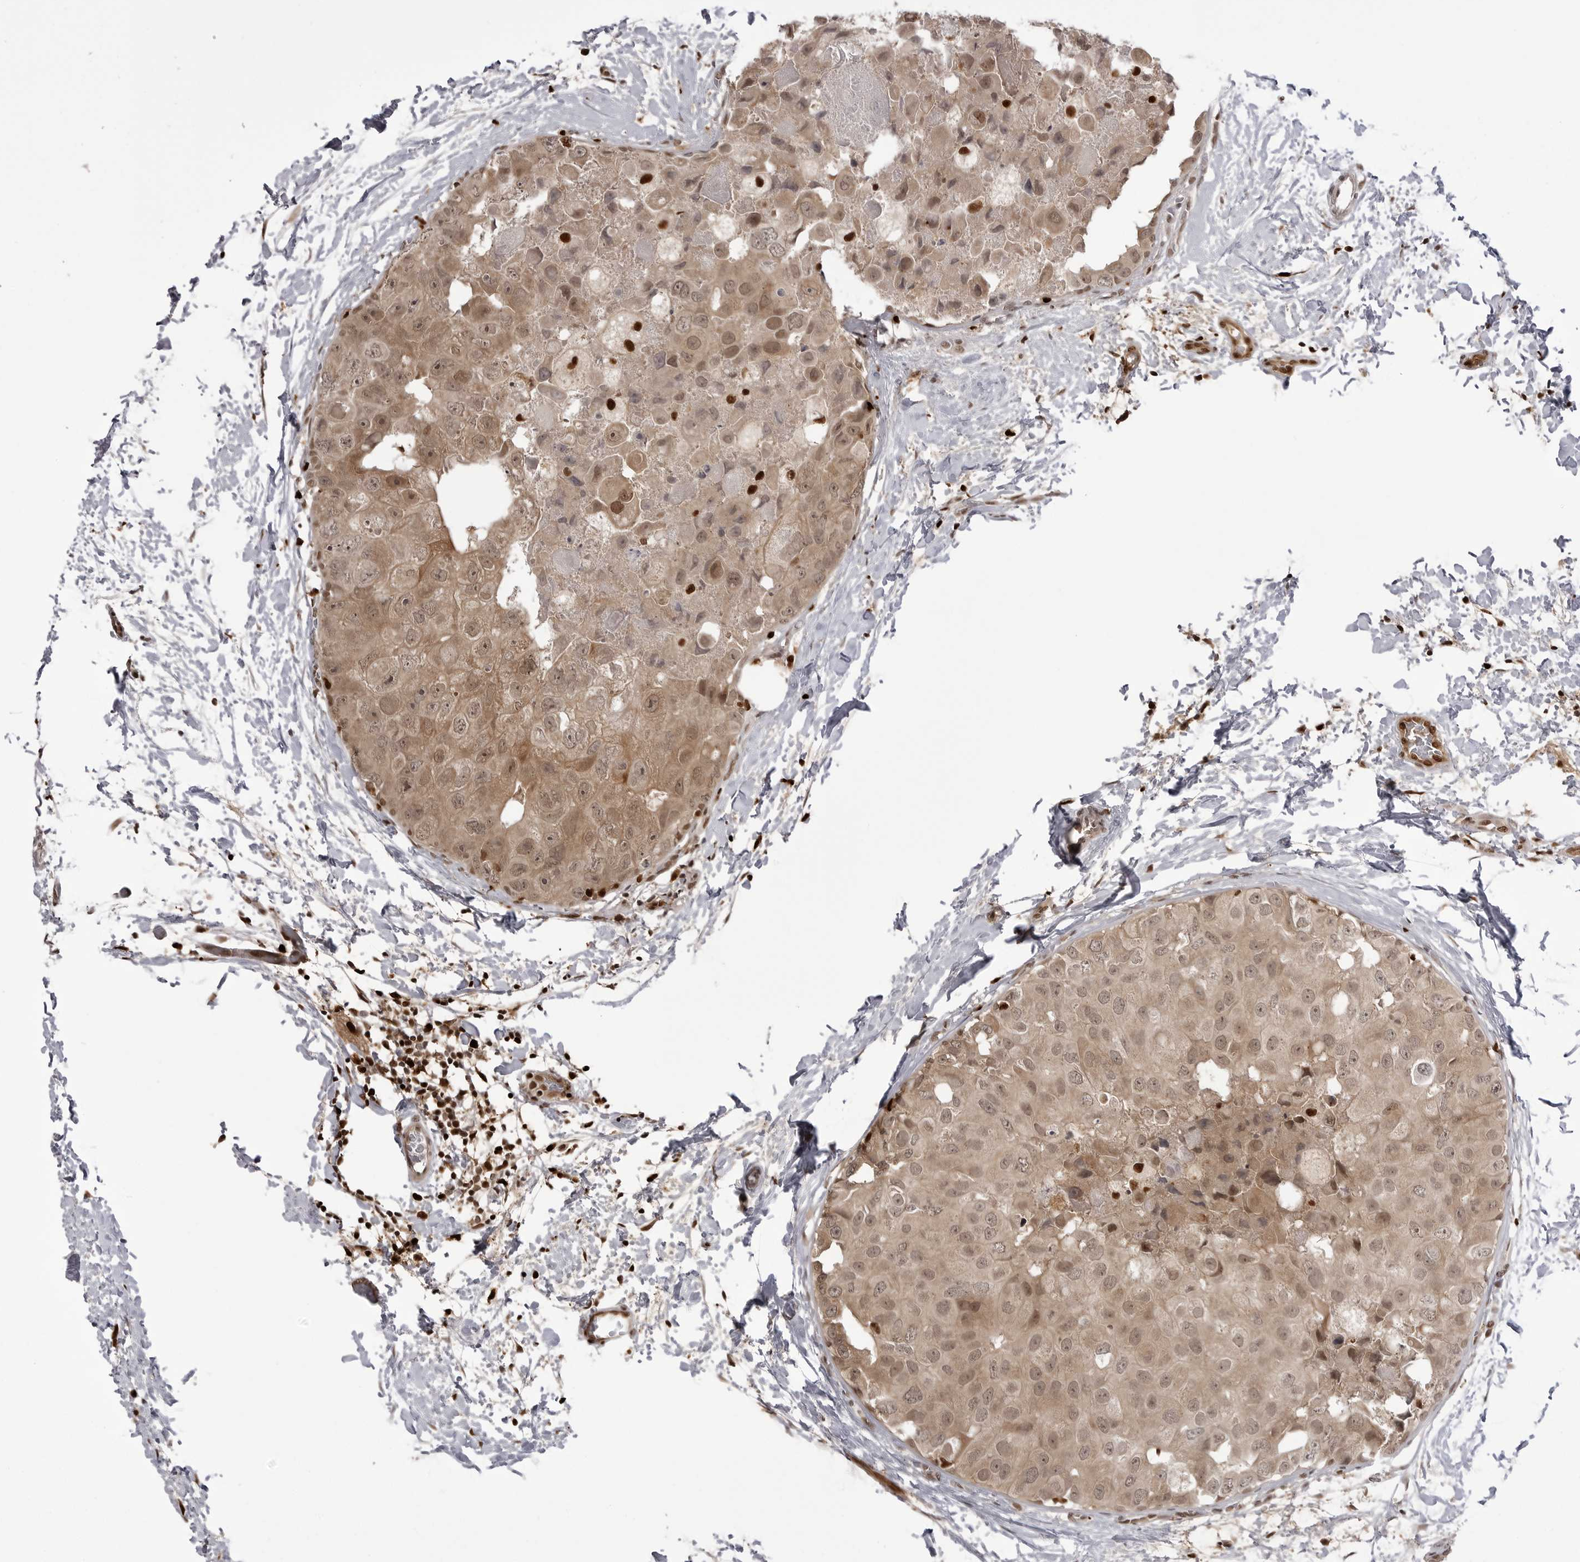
{"staining": {"intensity": "moderate", "quantity": ">75%", "location": "cytoplasmic/membranous,nuclear"}, "tissue": "breast cancer", "cell_type": "Tumor cells", "image_type": "cancer", "snomed": [{"axis": "morphology", "description": "Duct carcinoma"}, {"axis": "topography", "description": "Breast"}], "caption": "Protein expression analysis of human infiltrating ductal carcinoma (breast) reveals moderate cytoplasmic/membranous and nuclear staining in approximately >75% of tumor cells.", "gene": "PTK2B", "patient": {"sex": "female", "age": 62}}